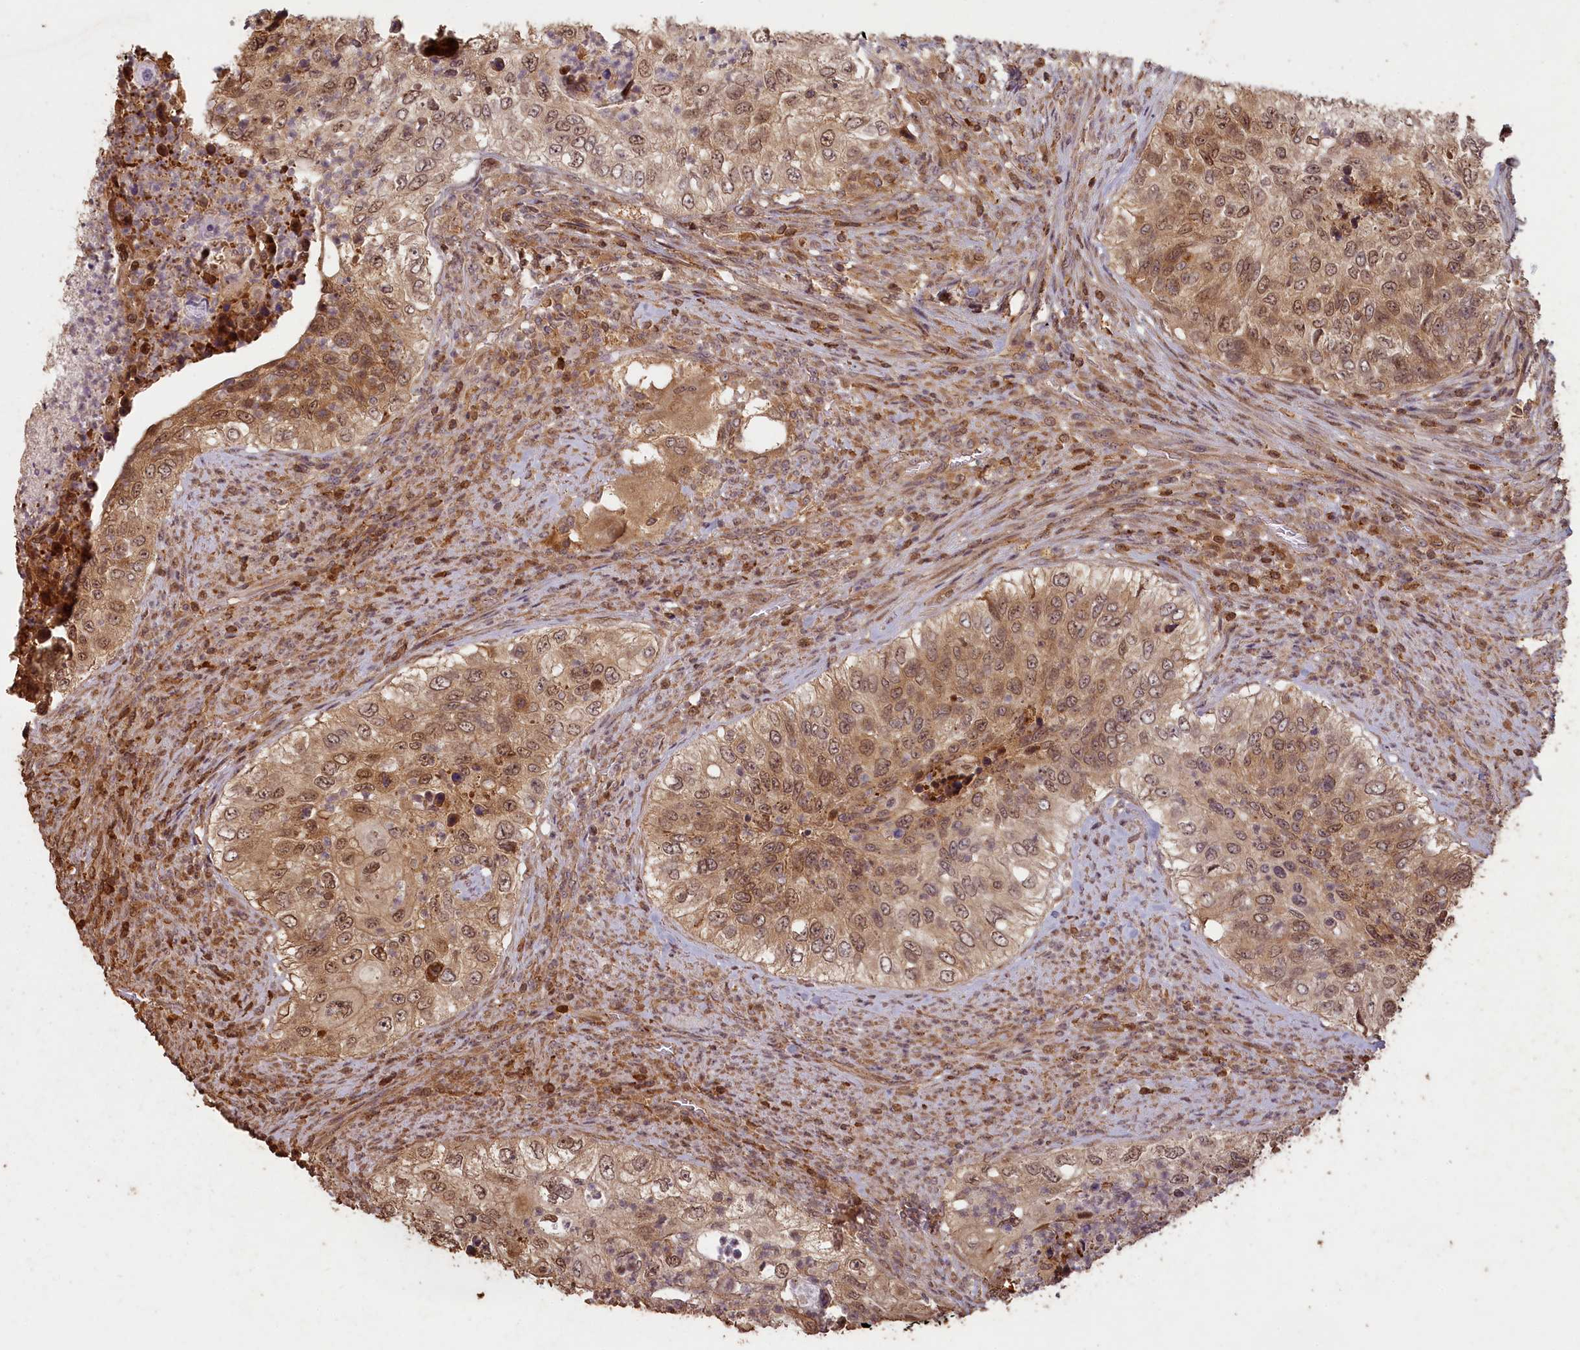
{"staining": {"intensity": "moderate", "quantity": ">75%", "location": "cytoplasmic/membranous,nuclear"}, "tissue": "urothelial cancer", "cell_type": "Tumor cells", "image_type": "cancer", "snomed": [{"axis": "morphology", "description": "Urothelial carcinoma, High grade"}, {"axis": "topography", "description": "Urinary bladder"}], "caption": "Urothelial cancer stained for a protein (brown) exhibits moderate cytoplasmic/membranous and nuclear positive staining in approximately >75% of tumor cells.", "gene": "MADD", "patient": {"sex": "female", "age": 60}}